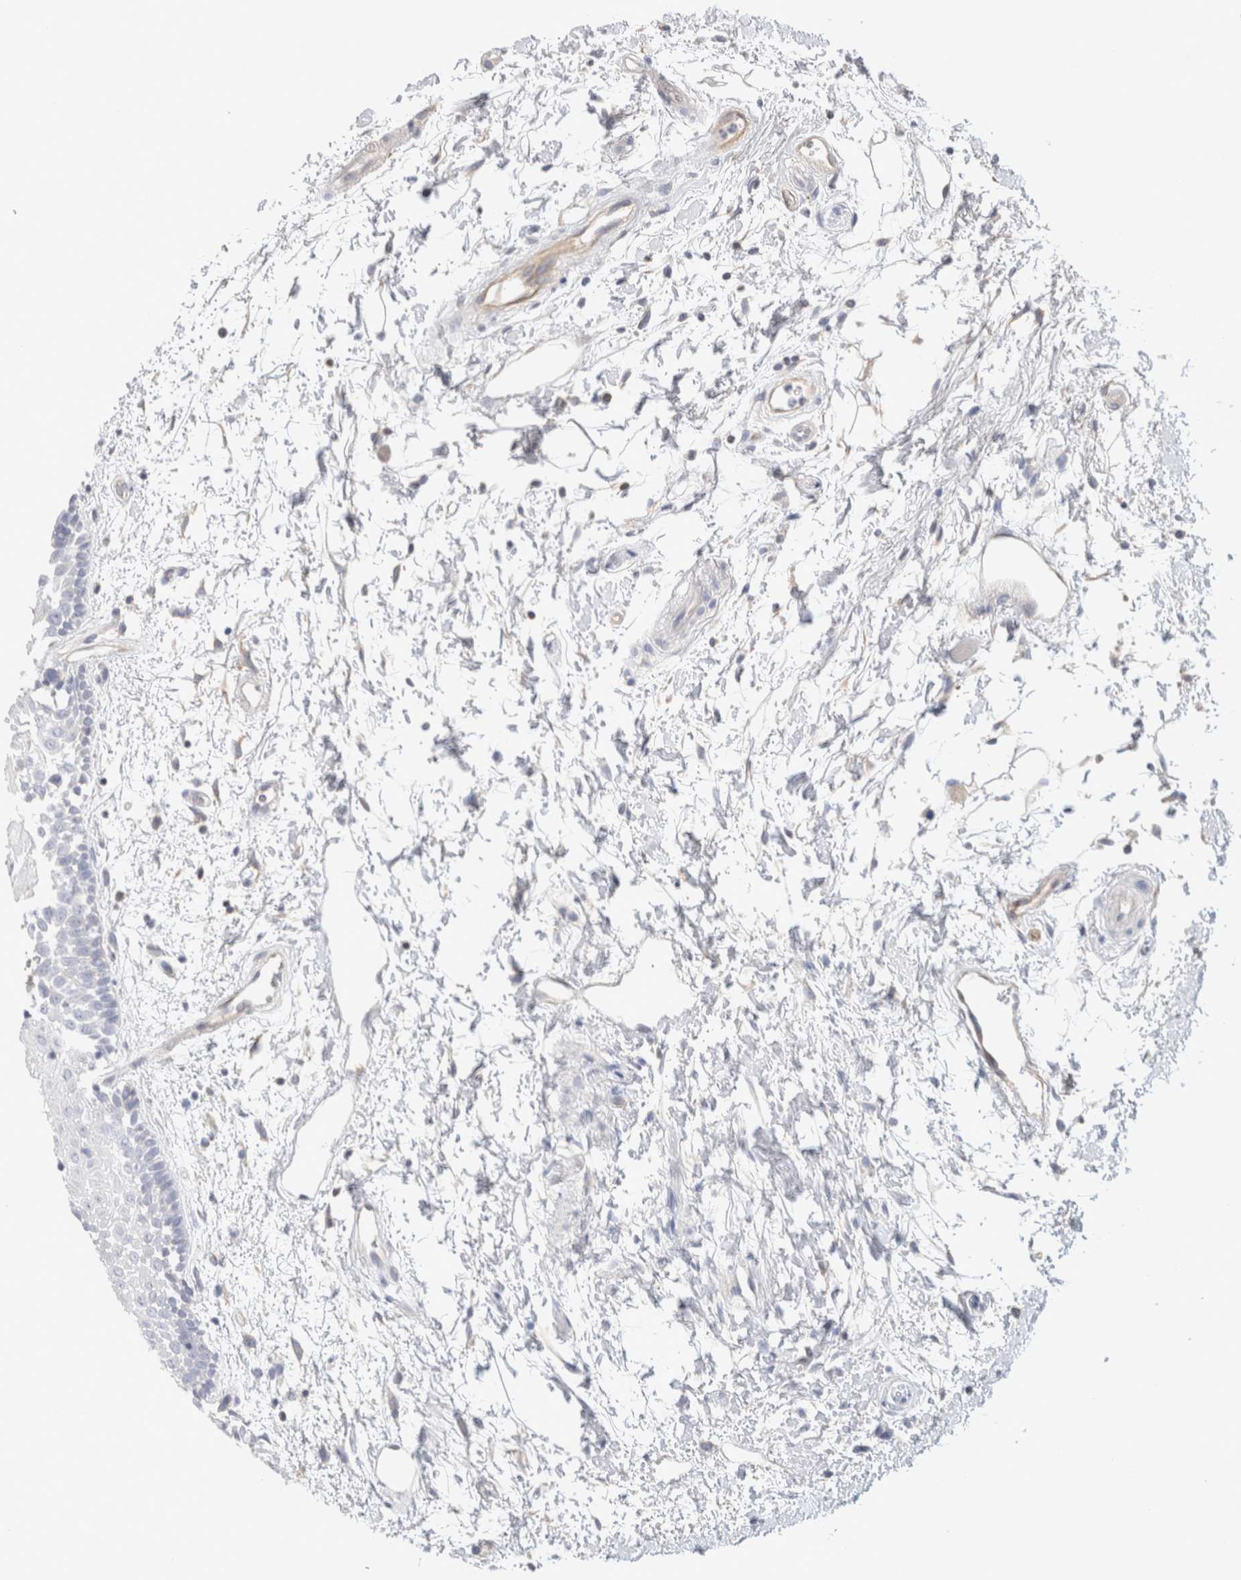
{"staining": {"intensity": "negative", "quantity": "none", "location": "none"}, "tissue": "oral mucosa", "cell_type": "Squamous epithelial cells", "image_type": "normal", "snomed": [{"axis": "morphology", "description": "Normal tissue, NOS"}, {"axis": "topography", "description": "Skeletal muscle"}, {"axis": "topography", "description": "Oral tissue"}, {"axis": "topography", "description": "Peripheral nerve tissue"}], "caption": "Immunohistochemistry image of benign human oral mucosa stained for a protein (brown), which shows no expression in squamous epithelial cells. (IHC, brightfield microscopy, high magnification).", "gene": "CAPN2", "patient": {"sex": "female", "age": 84}}